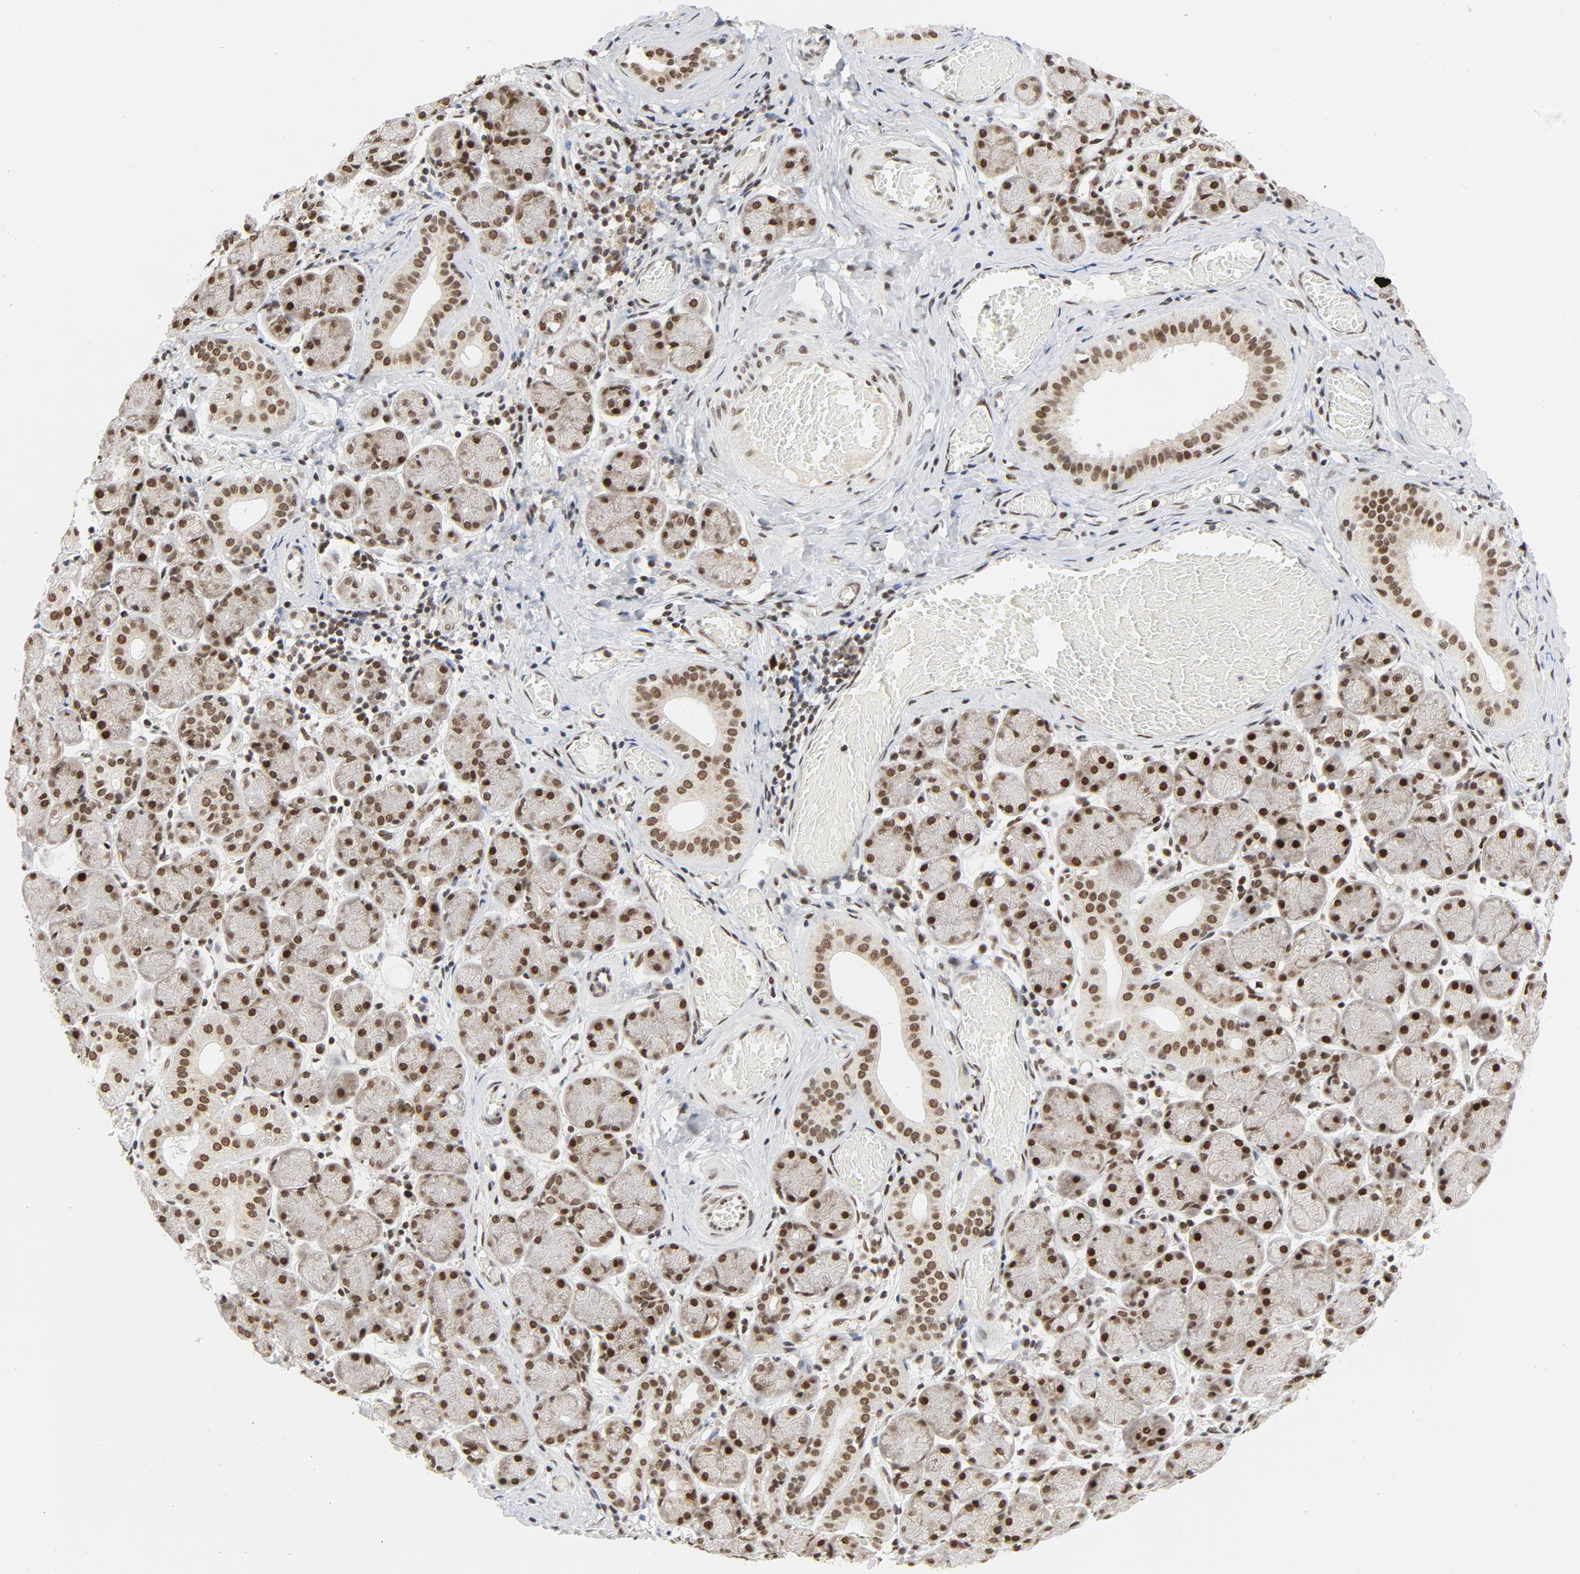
{"staining": {"intensity": "strong", "quantity": ">75%", "location": "nuclear"}, "tissue": "salivary gland", "cell_type": "Glandular cells", "image_type": "normal", "snomed": [{"axis": "morphology", "description": "Normal tissue, NOS"}, {"axis": "topography", "description": "Salivary gland"}], "caption": "This is an image of IHC staining of normal salivary gland, which shows strong positivity in the nuclear of glandular cells.", "gene": "ERCC1", "patient": {"sex": "female", "age": 24}}